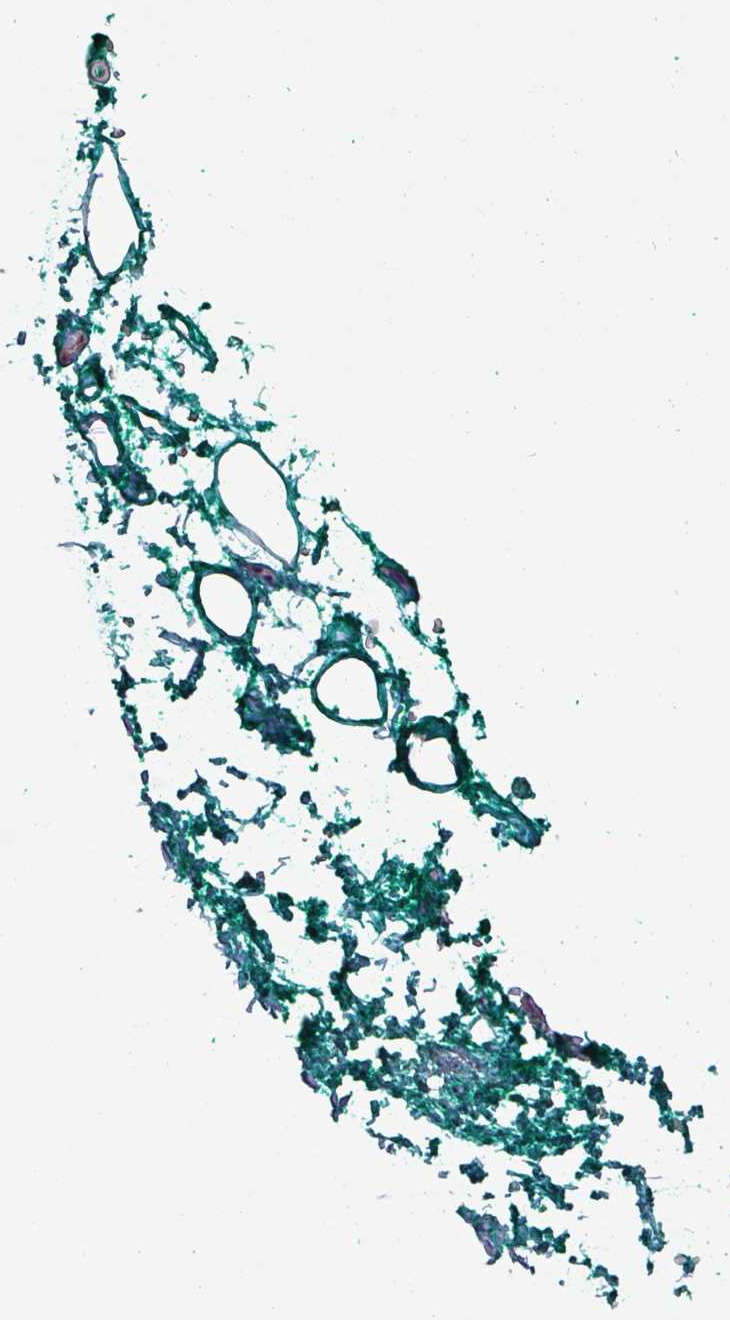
{"staining": {"intensity": "weak", "quantity": ">75%", "location": "cytoplasmic/membranous"}, "tissue": "adipose tissue", "cell_type": "Adipocytes", "image_type": "normal", "snomed": [{"axis": "morphology", "description": "Normal tissue, NOS"}, {"axis": "morphology", "description": "Adenocarcinoma, High grade"}, {"axis": "topography", "description": "Prostate"}, {"axis": "topography", "description": "Peripheral nerve tissue"}], "caption": "Adipocytes exhibit low levels of weak cytoplasmic/membranous staining in approximately >75% of cells in normal adipose tissue.", "gene": "PAFAH1B2", "patient": {"sex": "male", "age": 68}}